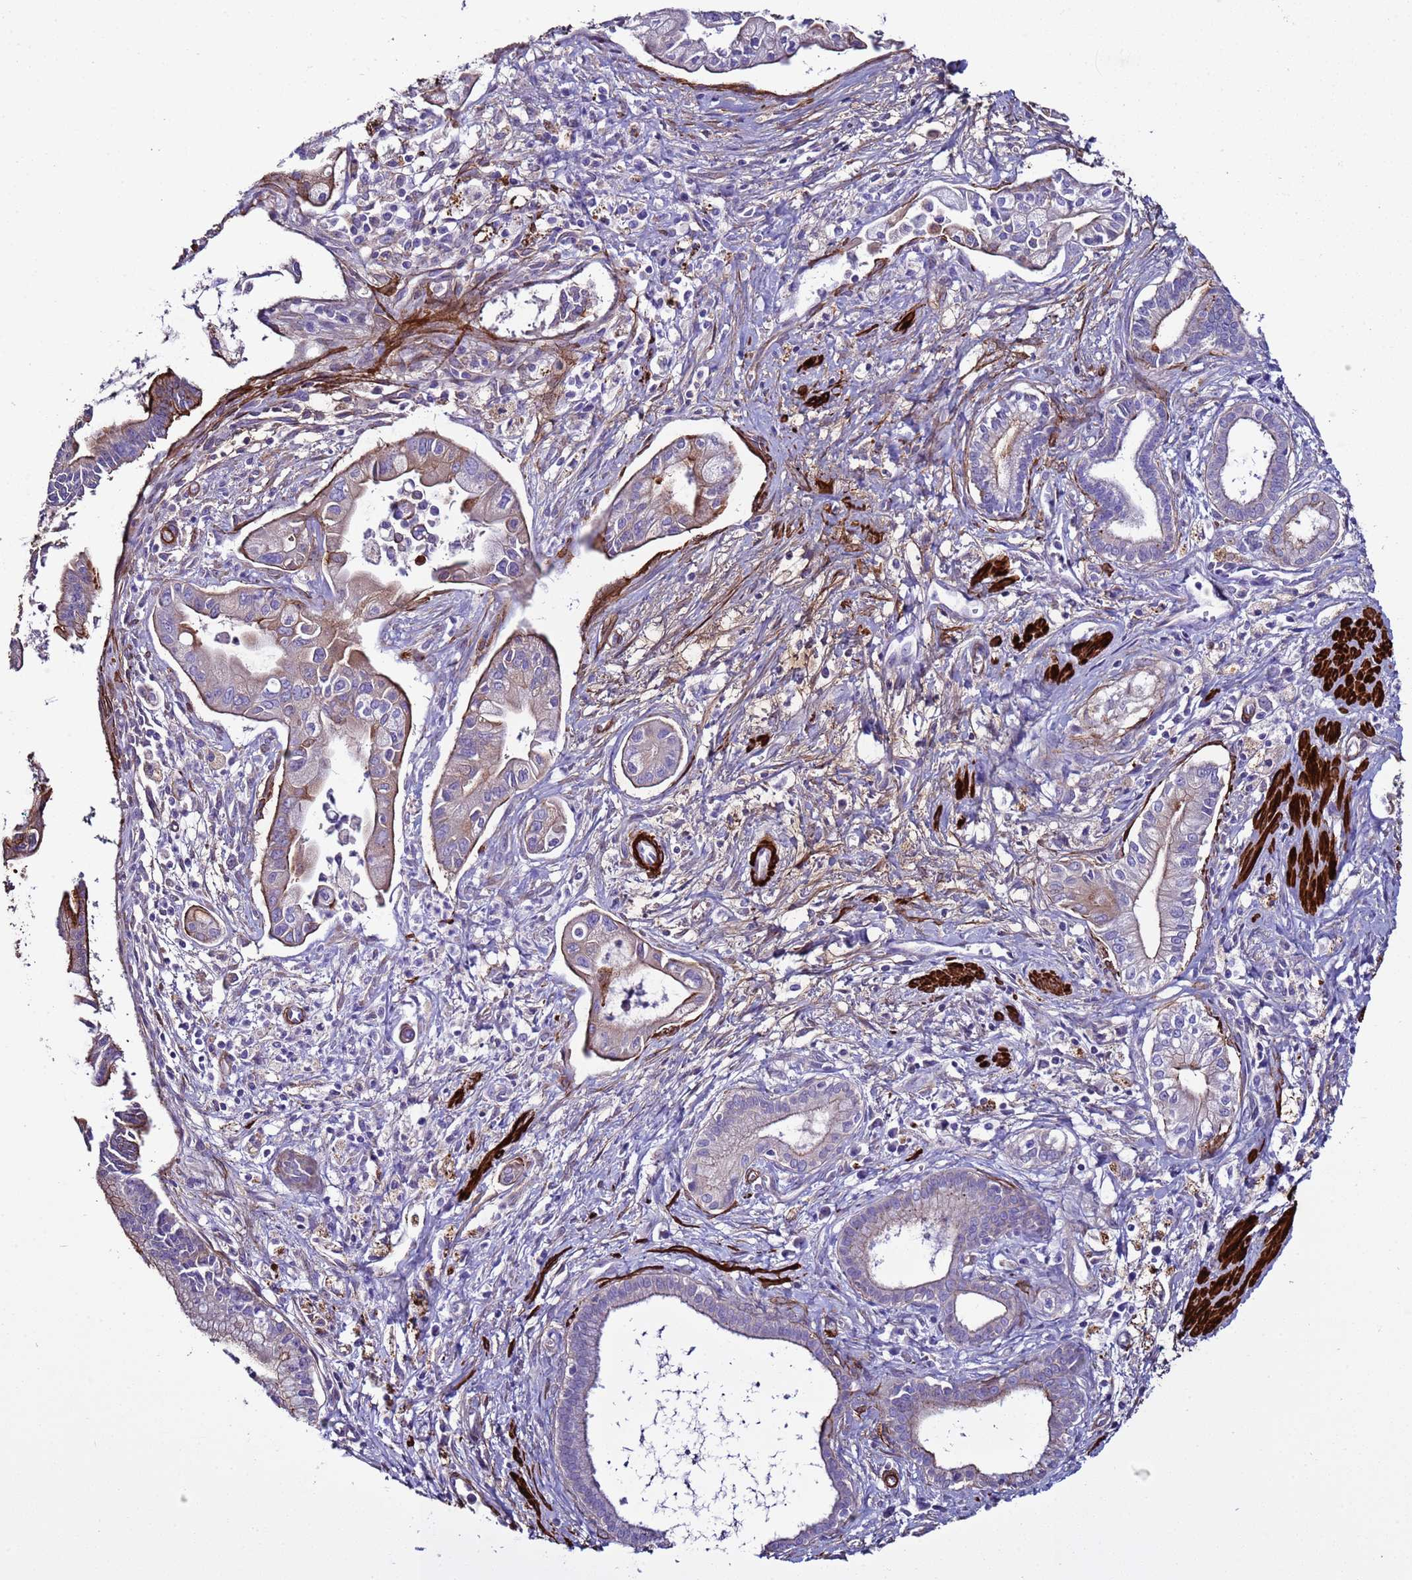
{"staining": {"intensity": "moderate", "quantity": "<25%", "location": "cytoplasmic/membranous"}, "tissue": "pancreatic cancer", "cell_type": "Tumor cells", "image_type": "cancer", "snomed": [{"axis": "morphology", "description": "Adenocarcinoma, NOS"}, {"axis": "topography", "description": "Pancreas"}], "caption": "The micrograph displays a brown stain indicating the presence of a protein in the cytoplasmic/membranous of tumor cells in pancreatic cancer (adenocarcinoma). (Stains: DAB (3,3'-diaminobenzidine) in brown, nuclei in blue, Microscopy: brightfield microscopy at high magnification).", "gene": "RABL2B", "patient": {"sex": "male", "age": 78}}